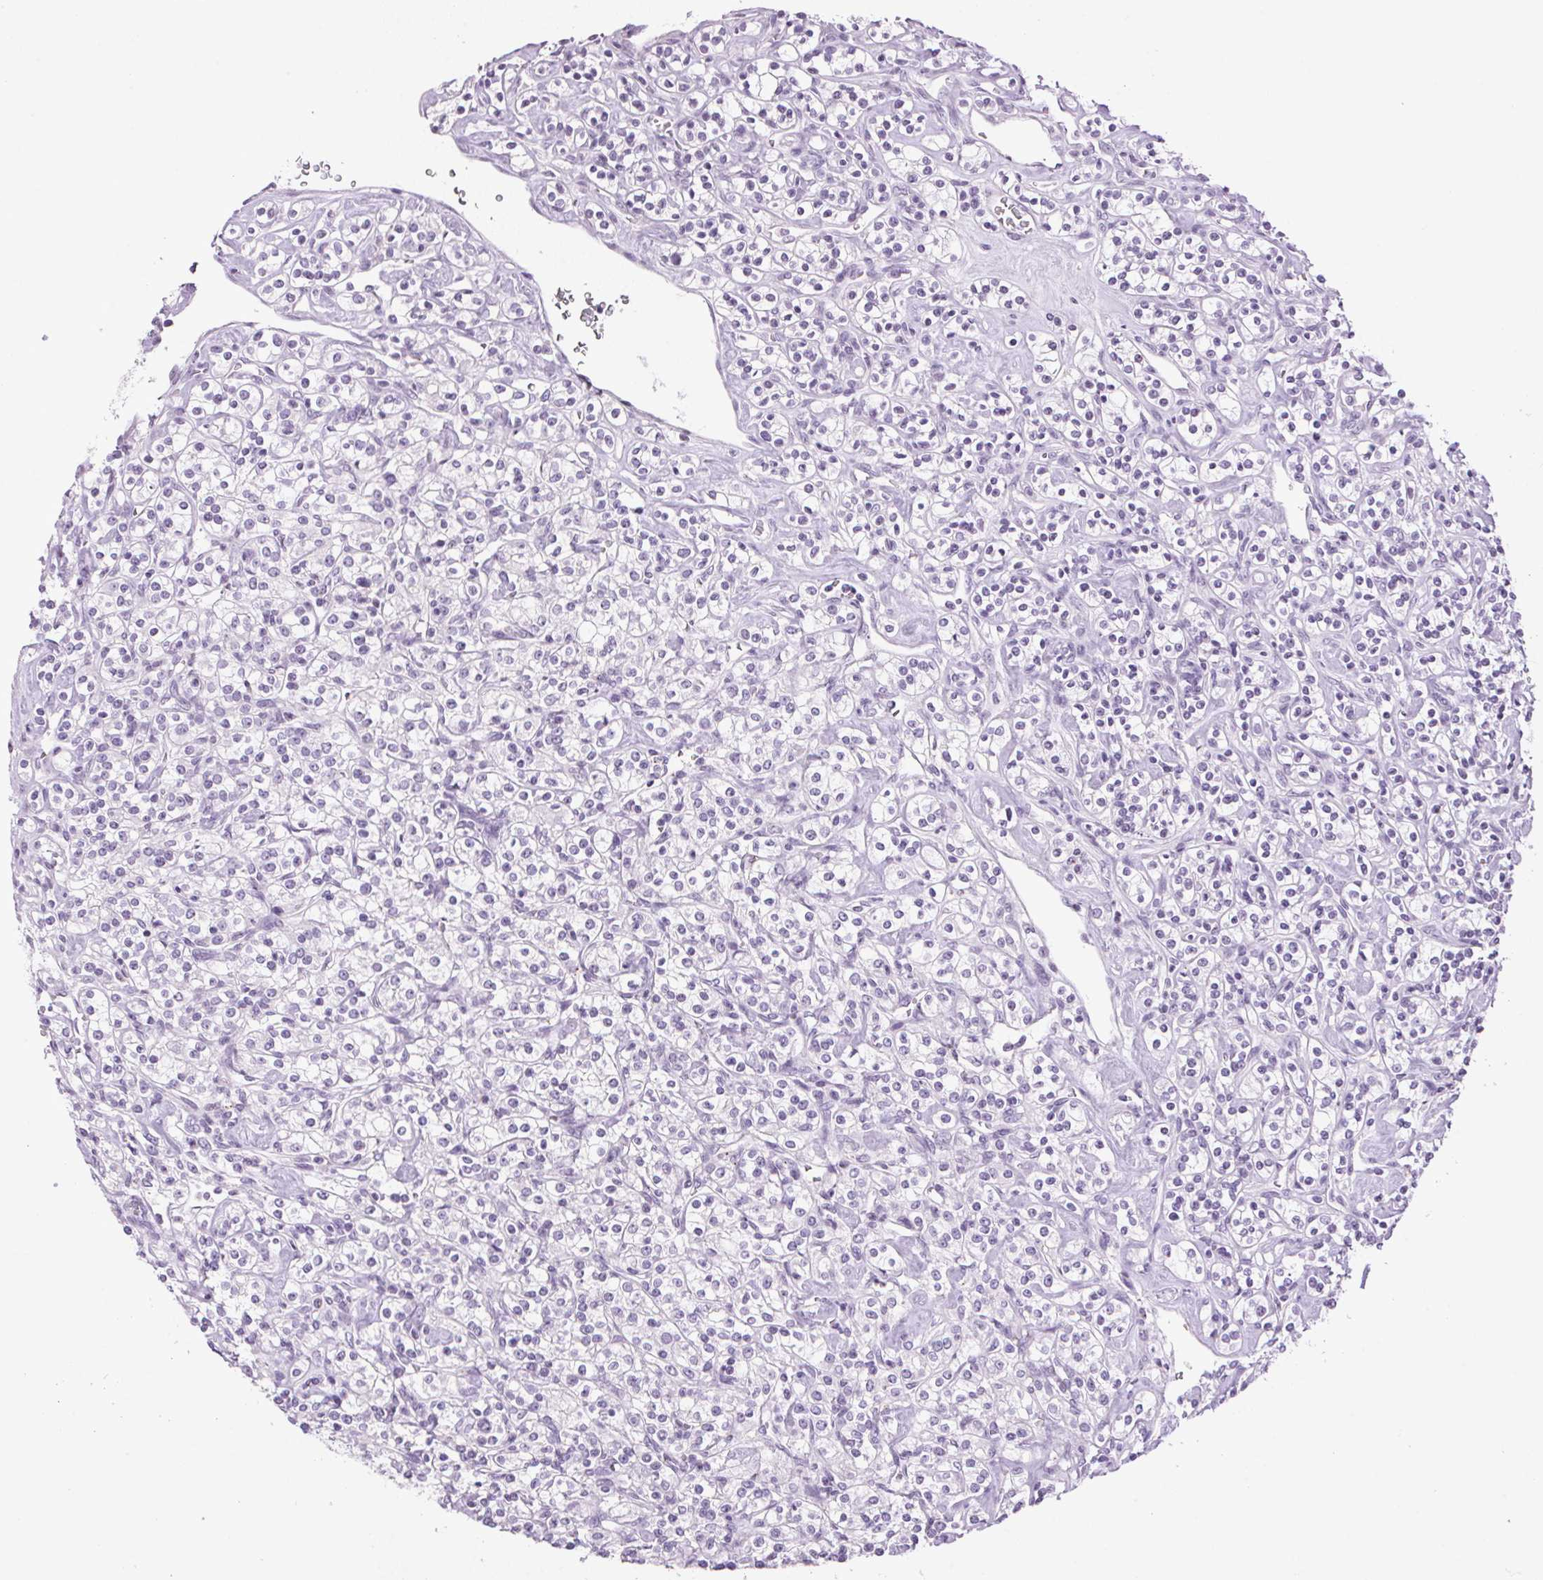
{"staining": {"intensity": "negative", "quantity": "none", "location": "none"}, "tissue": "renal cancer", "cell_type": "Tumor cells", "image_type": "cancer", "snomed": [{"axis": "morphology", "description": "Adenocarcinoma, NOS"}, {"axis": "topography", "description": "Kidney"}], "caption": "The immunohistochemistry micrograph has no significant expression in tumor cells of renal cancer tissue.", "gene": "TMEM88B", "patient": {"sex": "male", "age": 77}}